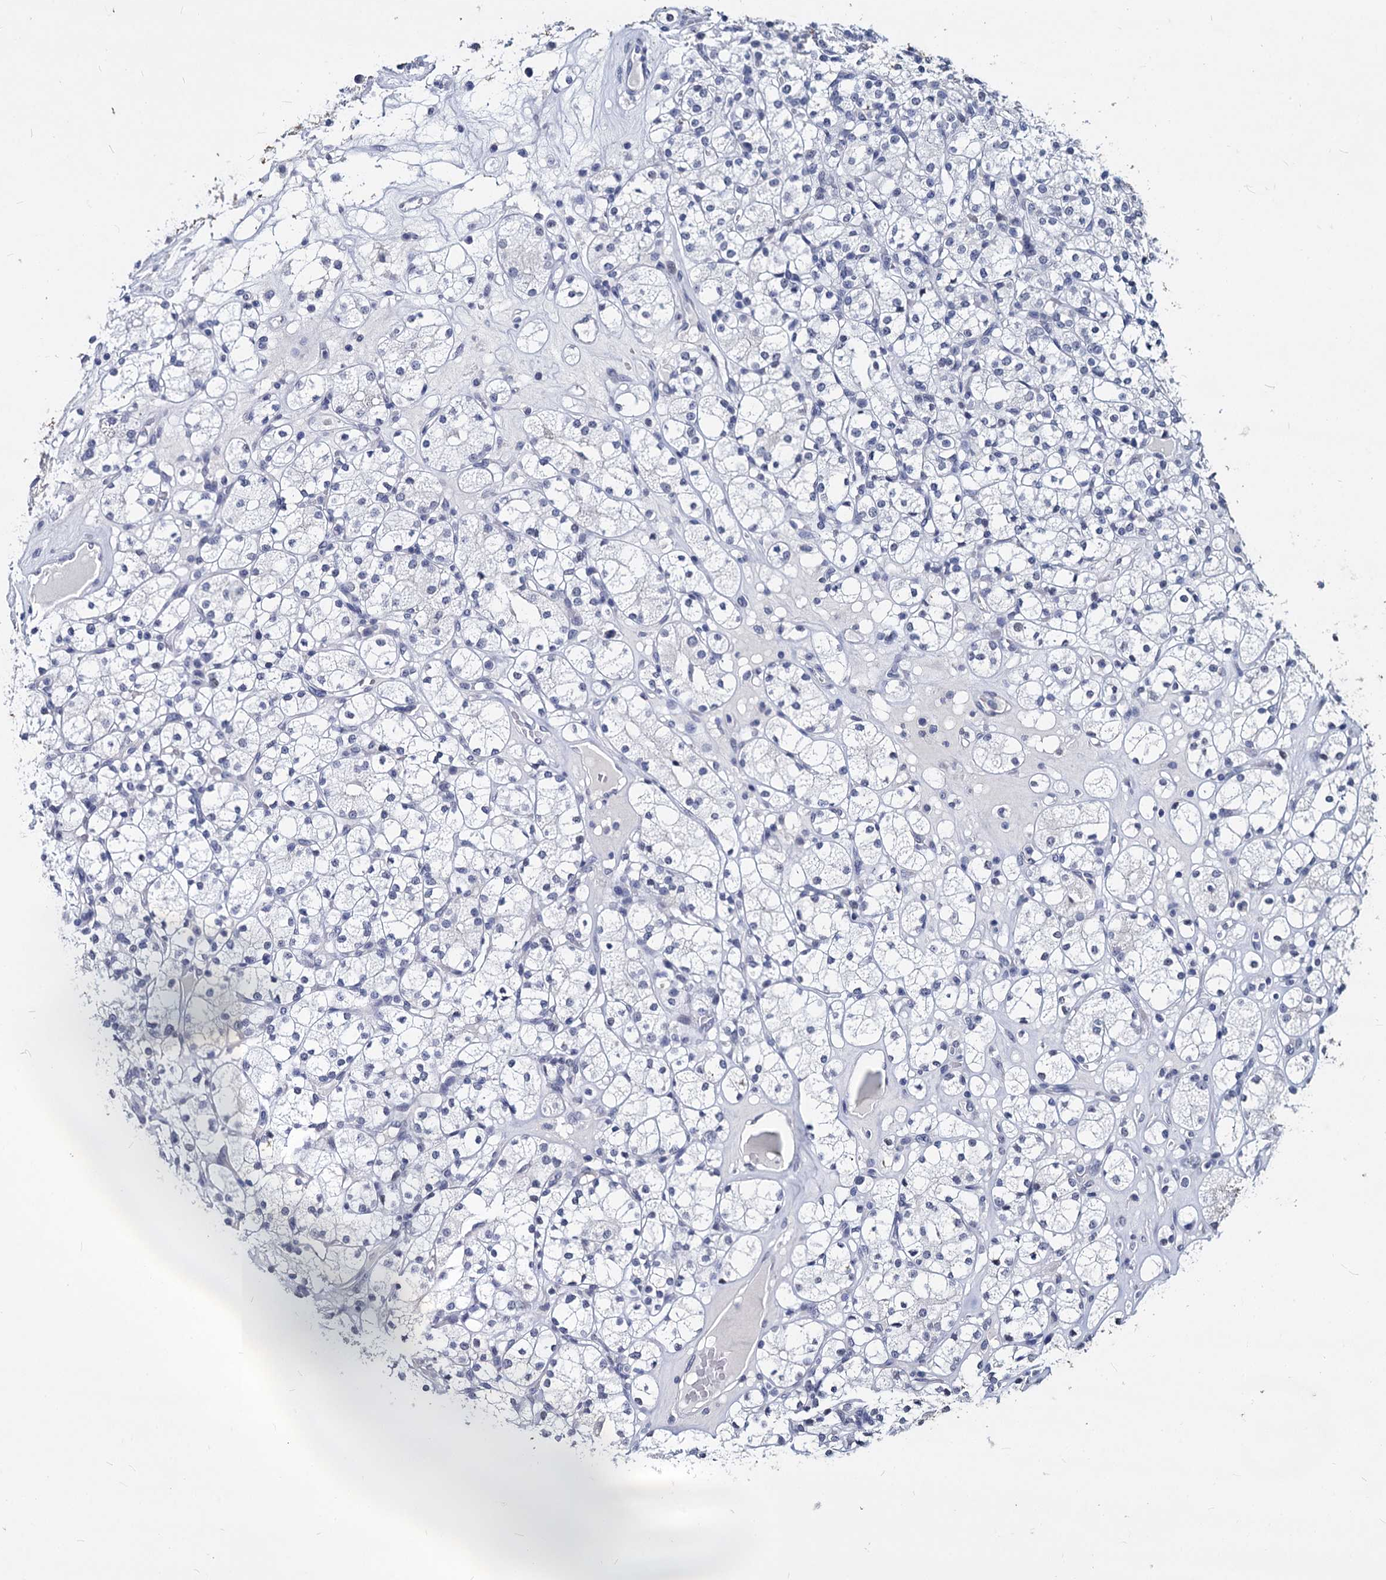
{"staining": {"intensity": "negative", "quantity": "none", "location": "none"}, "tissue": "renal cancer", "cell_type": "Tumor cells", "image_type": "cancer", "snomed": [{"axis": "morphology", "description": "Adenocarcinoma, NOS"}, {"axis": "topography", "description": "Kidney"}], "caption": "Human adenocarcinoma (renal) stained for a protein using immunohistochemistry (IHC) displays no staining in tumor cells.", "gene": "MAGEA4", "patient": {"sex": "male", "age": 77}}